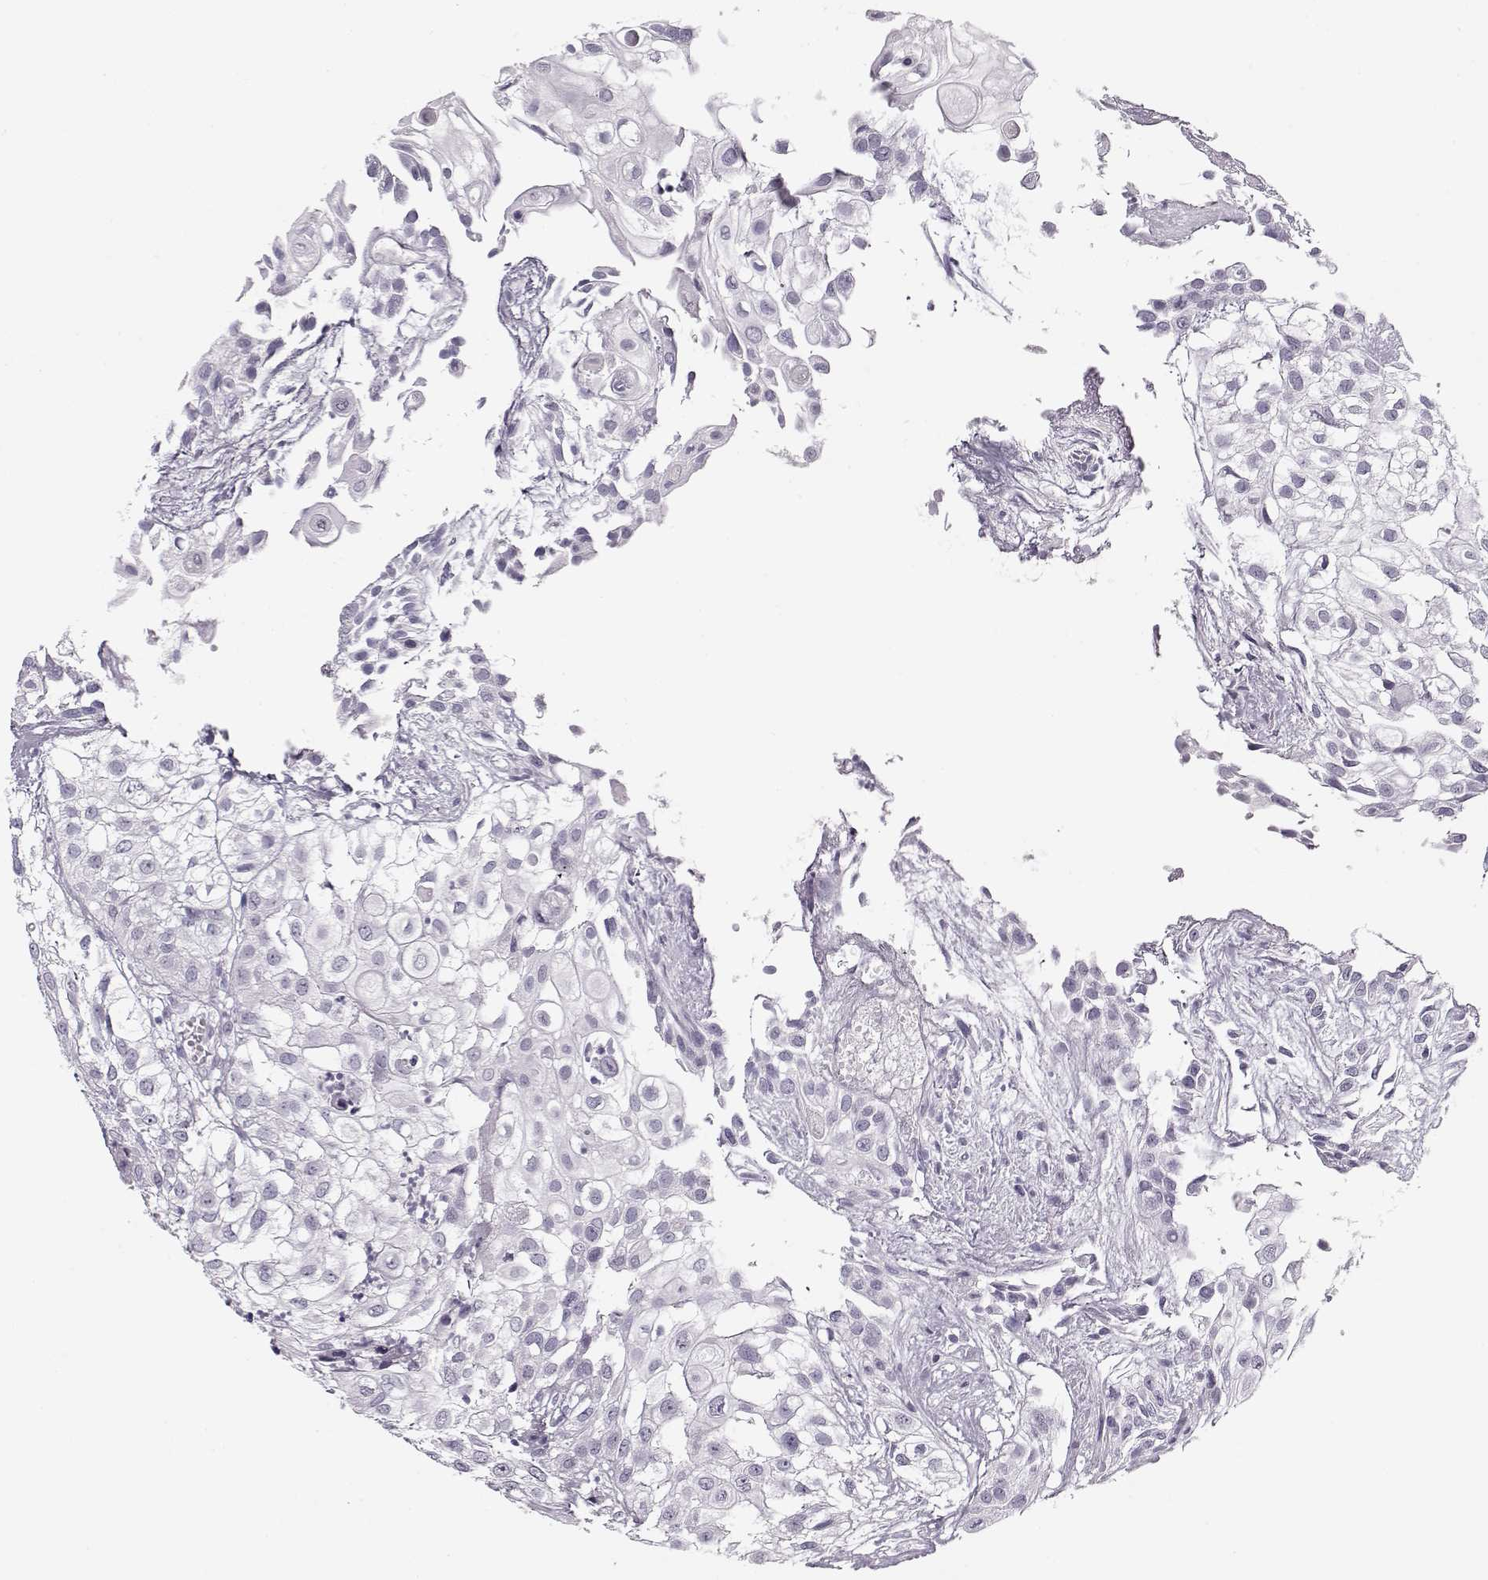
{"staining": {"intensity": "negative", "quantity": "none", "location": "none"}, "tissue": "urothelial cancer", "cell_type": "Tumor cells", "image_type": "cancer", "snomed": [{"axis": "morphology", "description": "Urothelial carcinoma, High grade"}, {"axis": "topography", "description": "Urinary bladder"}], "caption": "IHC of human urothelial carcinoma (high-grade) demonstrates no positivity in tumor cells.", "gene": "PNMT", "patient": {"sex": "female", "age": 79}}